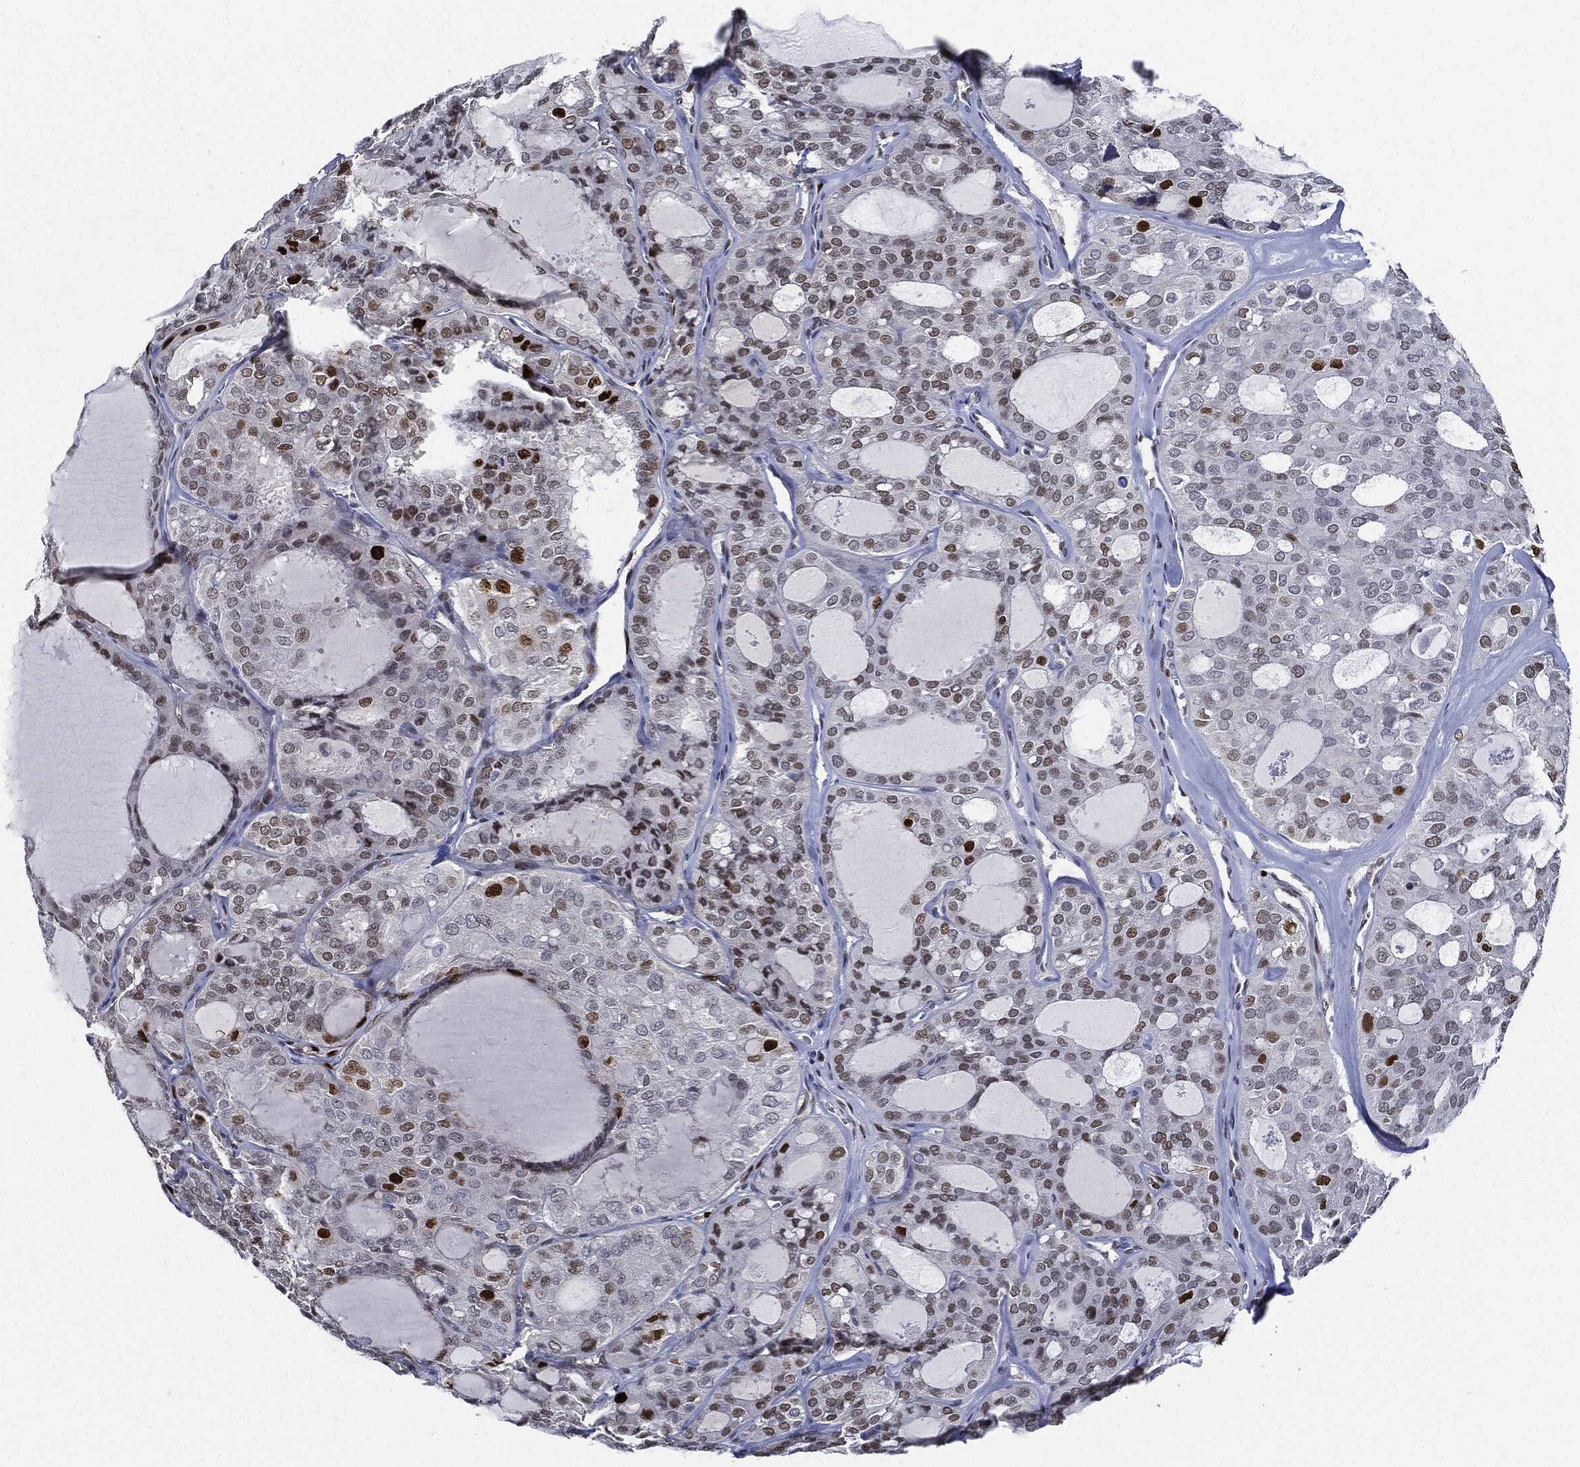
{"staining": {"intensity": "strong", "quantity": "<25%", "location": "nuclear"}, "tissue": "thyroid cancer", "cell_type": "Tumor cells", "image_type": "cancer", "snomed": [{"axis": "morphology", "description": "Follicular adenoma carcinoma, NOS"}, {"axis": "topography", "description": "Thyroid gland"}], "caption": "About <25% of tumor cells in thyroid cancer exhibit strong nuclear protein staining as visualized by brown immunohistochemical staining.", "gene": "PCNA", "patient": {"sex": "male", "age": 75}}